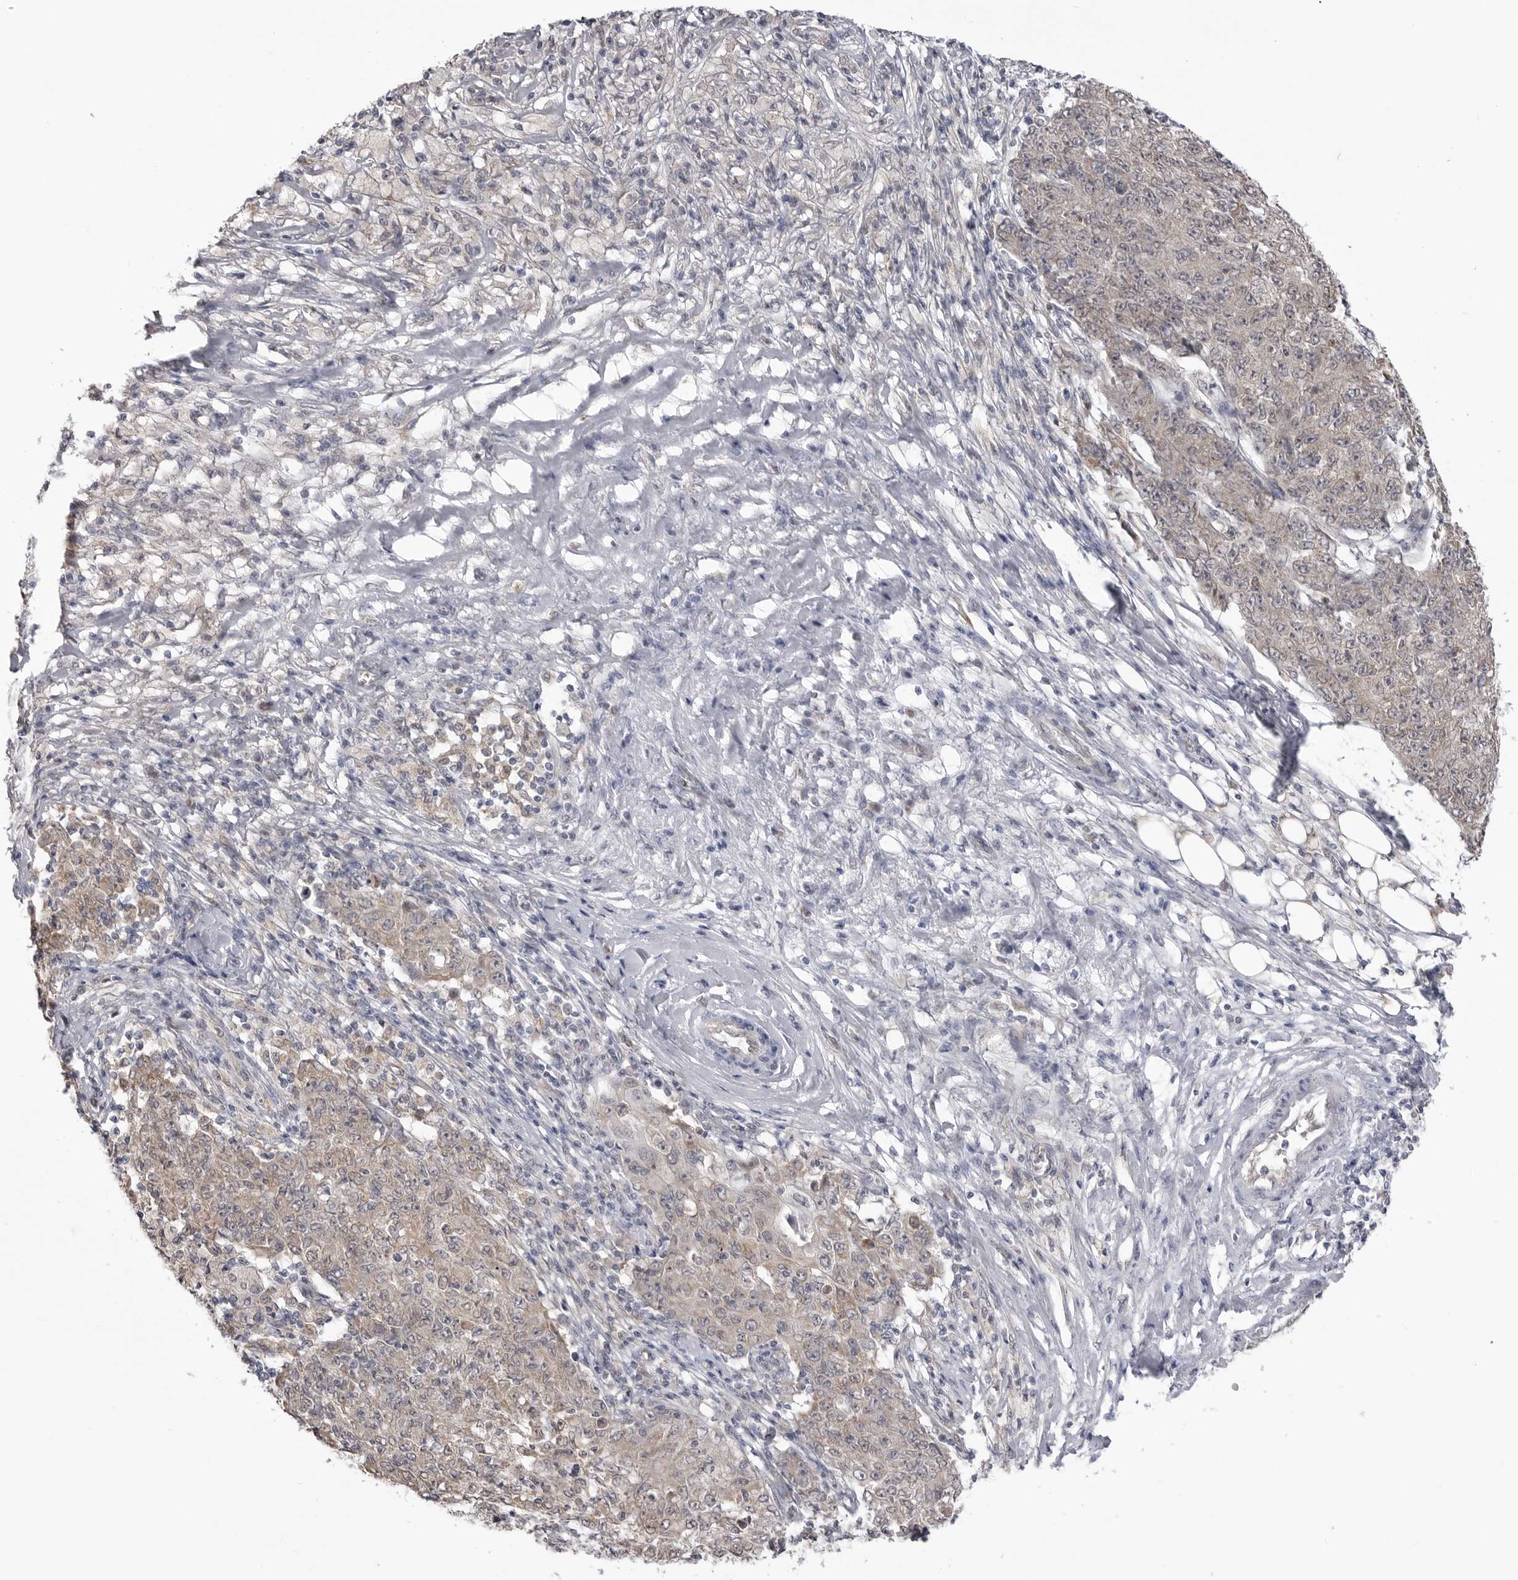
{"staining": {"intensity": "weak", "quantity": ">75%", "location": "cytoplasmic/membranous"}, "tissue": "ovarian cancer", "cell_type": "Tumor cells", "image_type": "cancer", "snomed": [{"axis": "morphology", "description": "Carcinoma, endometroid"}, {"axis": "topography", "description": "Ovary"}], "caption": "Immunohistochemistry (IHC) of human ovarian endometroid carcinoma demonstrates low levels of weak cytoplasmic/membranous expression in approximately >75% of tumor cells.", "gene": "FH", "patient": {"sex": "female", "age": 42}}